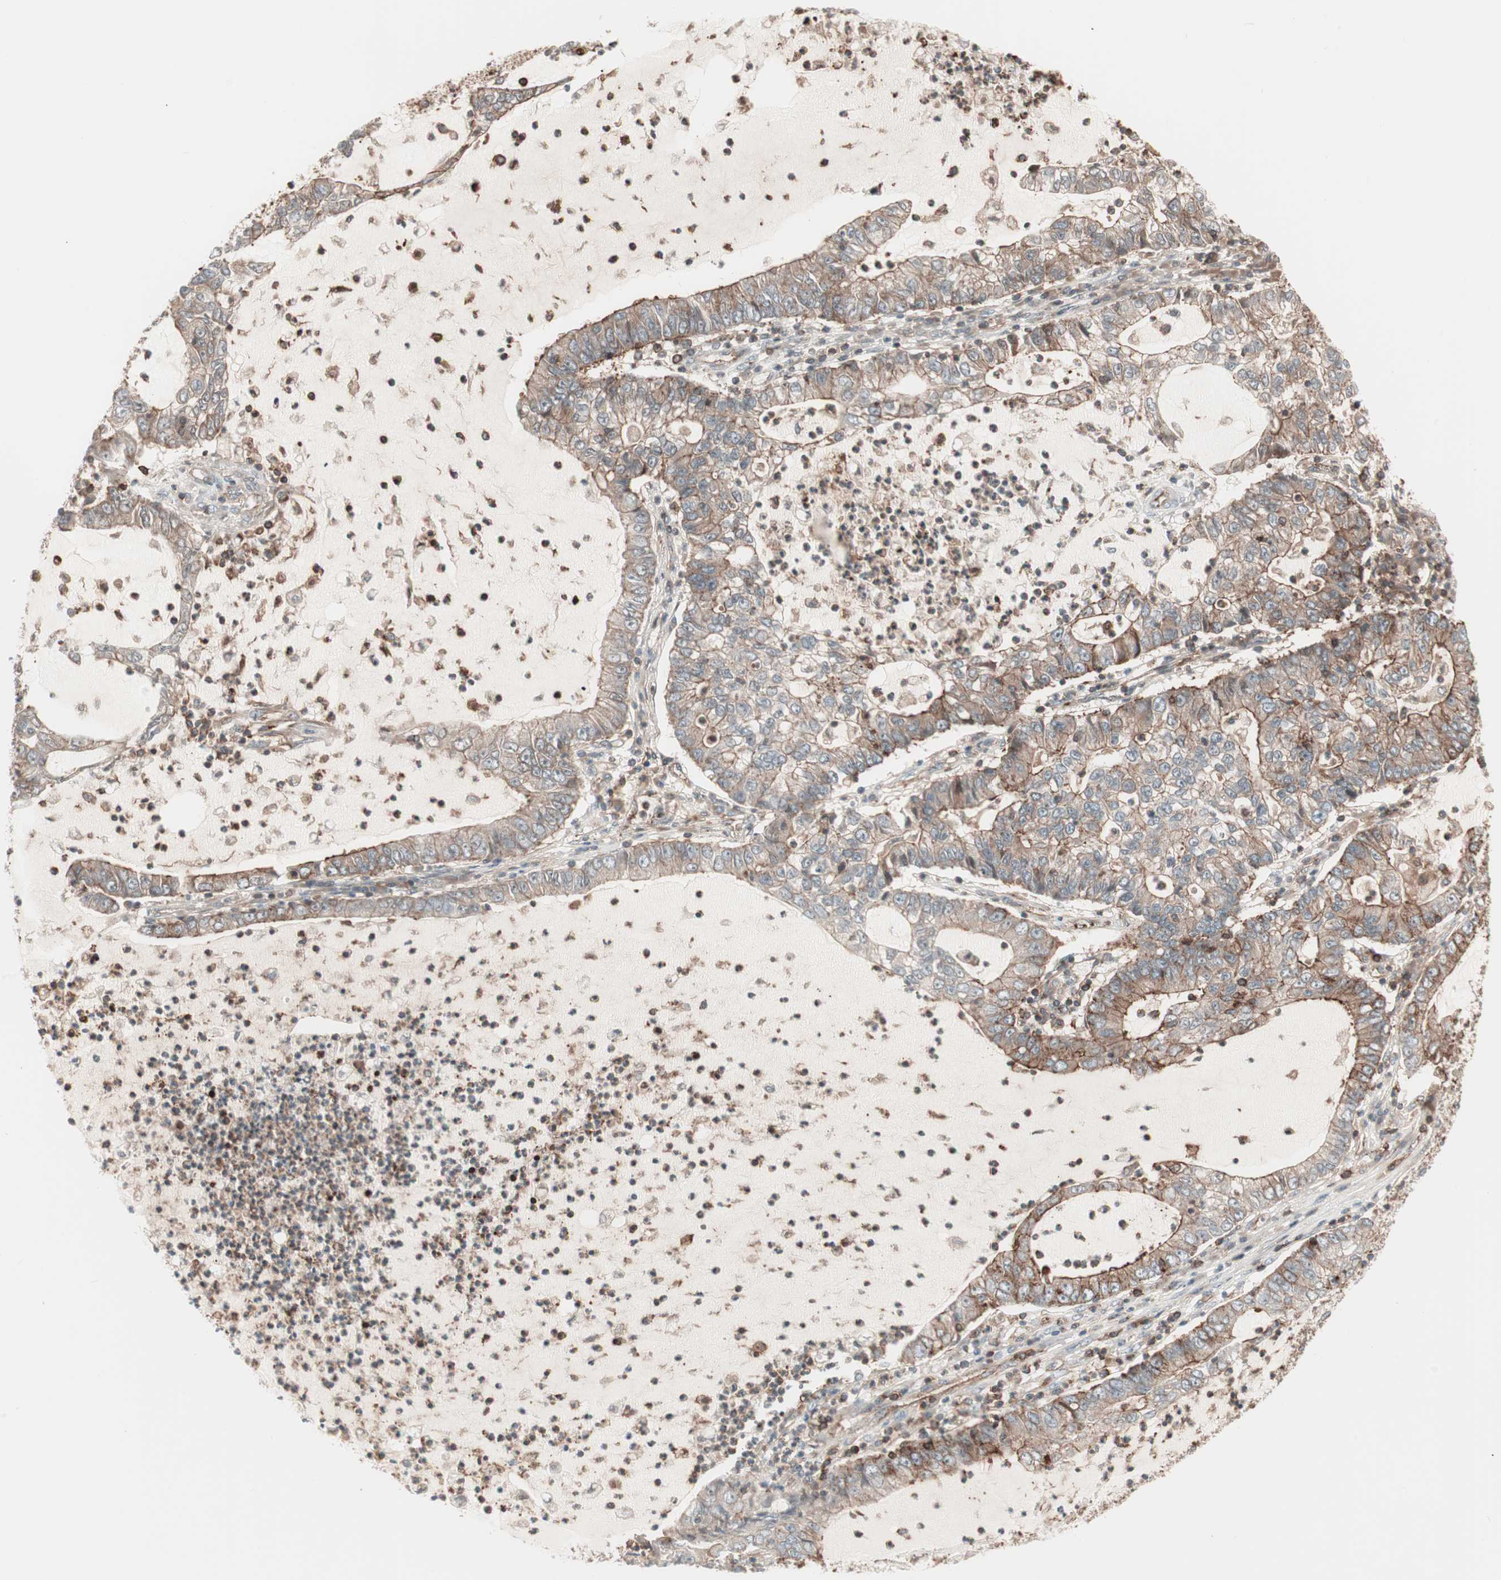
{"staining": {"intensity": "moderate", "quantity": ">75%", "location": "cytoplasmic/membranous"}, "tissue": "lung cancer", "cell_type": "Tumor cells", "image_type": "cancer", "snomed": [{"axis": "morphology", "description": "Adenocarcinoma, NOS"}, {"axis": "topography", "description": "Lung"}], "caption": "This is a histology image of IHC staining of lung cancer (adenocarcinoma), which shows moderate expression in the cytoplasmic/membranous of tumor cells.", "gene": "TCP11L1", "patient": {"sex": "female", "age": 51}}